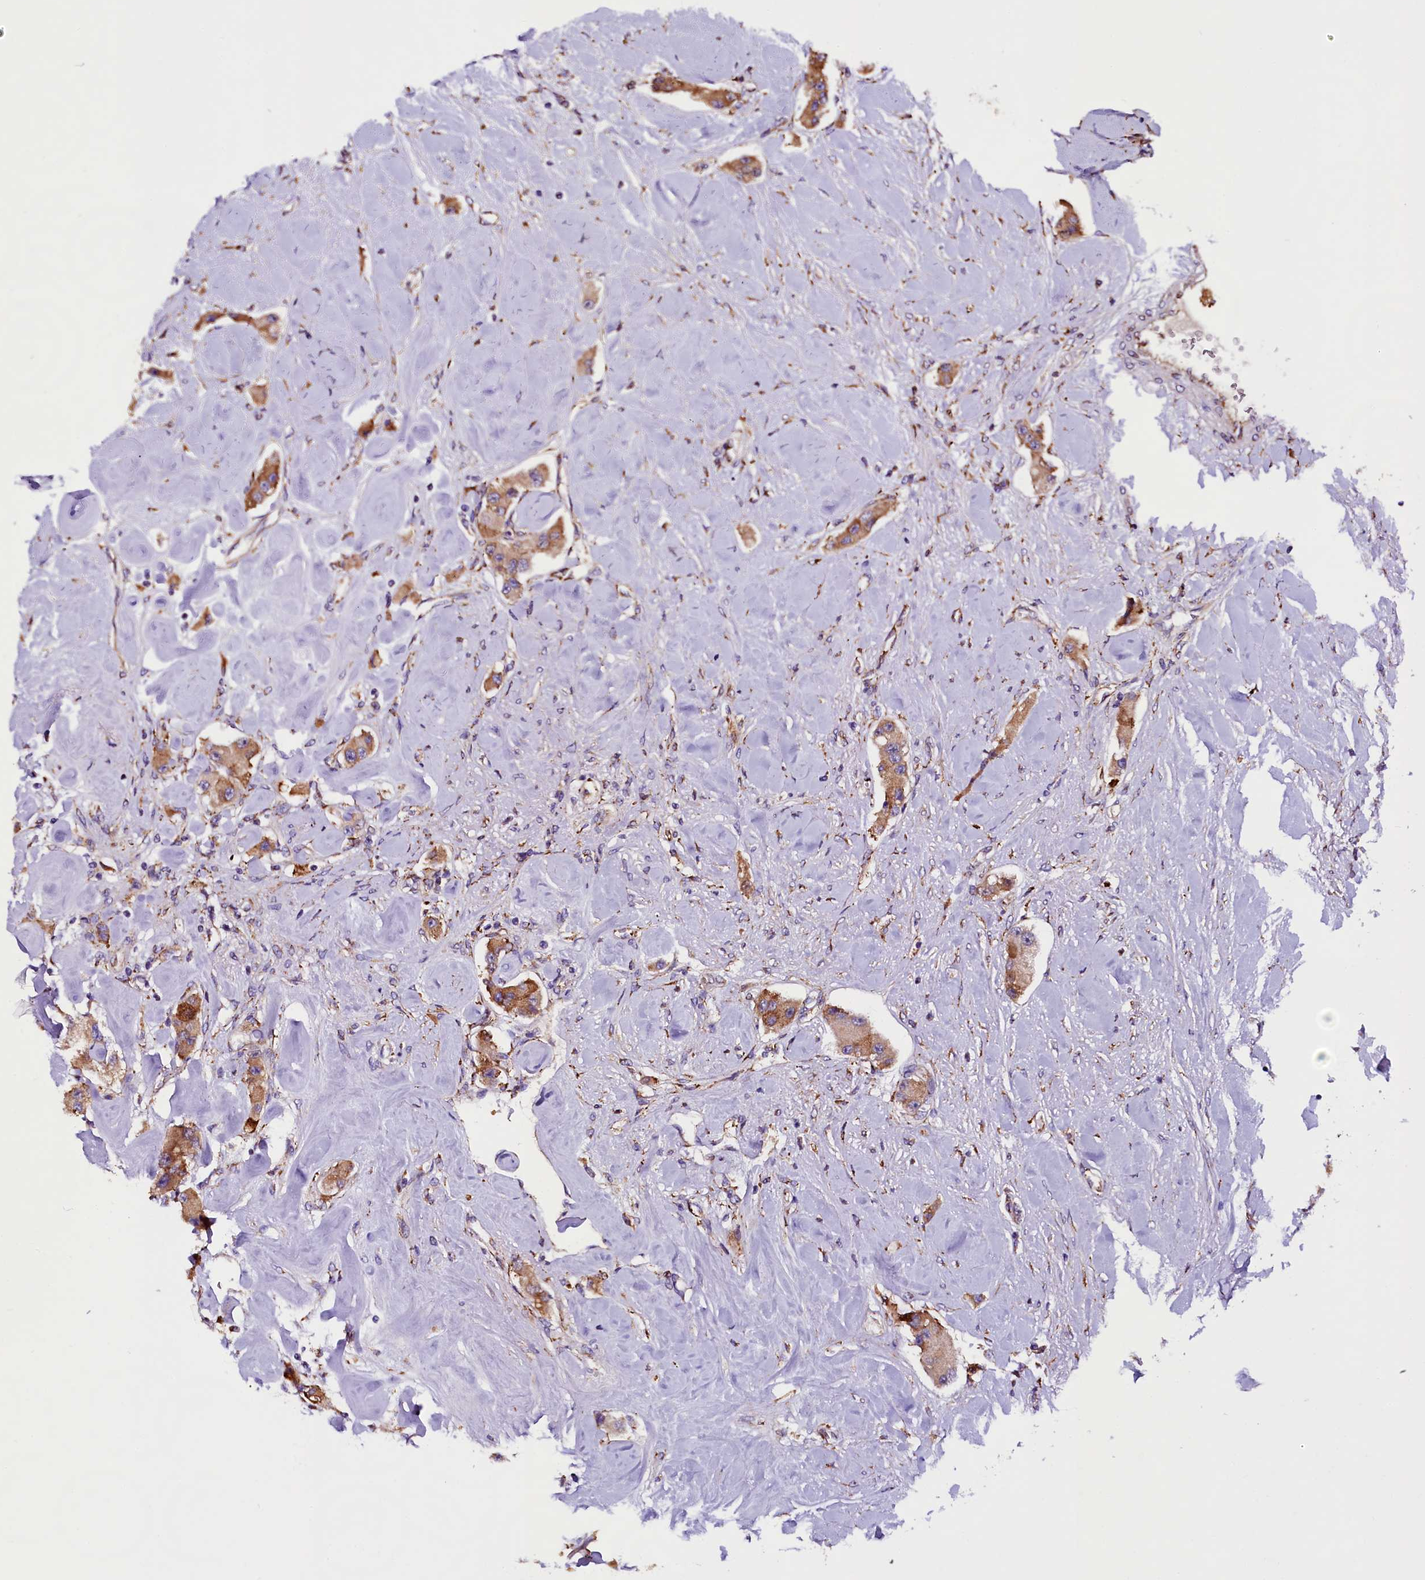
{"staining": {"intensity": "moderate", "quantity": ">75%", "location": "cytoplasmic/membranous"}, "tissue": "carcinoid", "cell_type": "Tumor cells", "image_type": "cancer", "snomed": [{"axis": "morphology", "description": "Carcinoid, malignant, NOS"}, {"axis": "topography", "description": "Pancreas"}], "caption": "Brown immunohistochemical staining in malignant carcinoid exhibits moderate cytoplasmic/membranous staining in about >75% of tumor cells.", "gene": "CAPS2", "patient": {"sex": "male", "age": 41}}